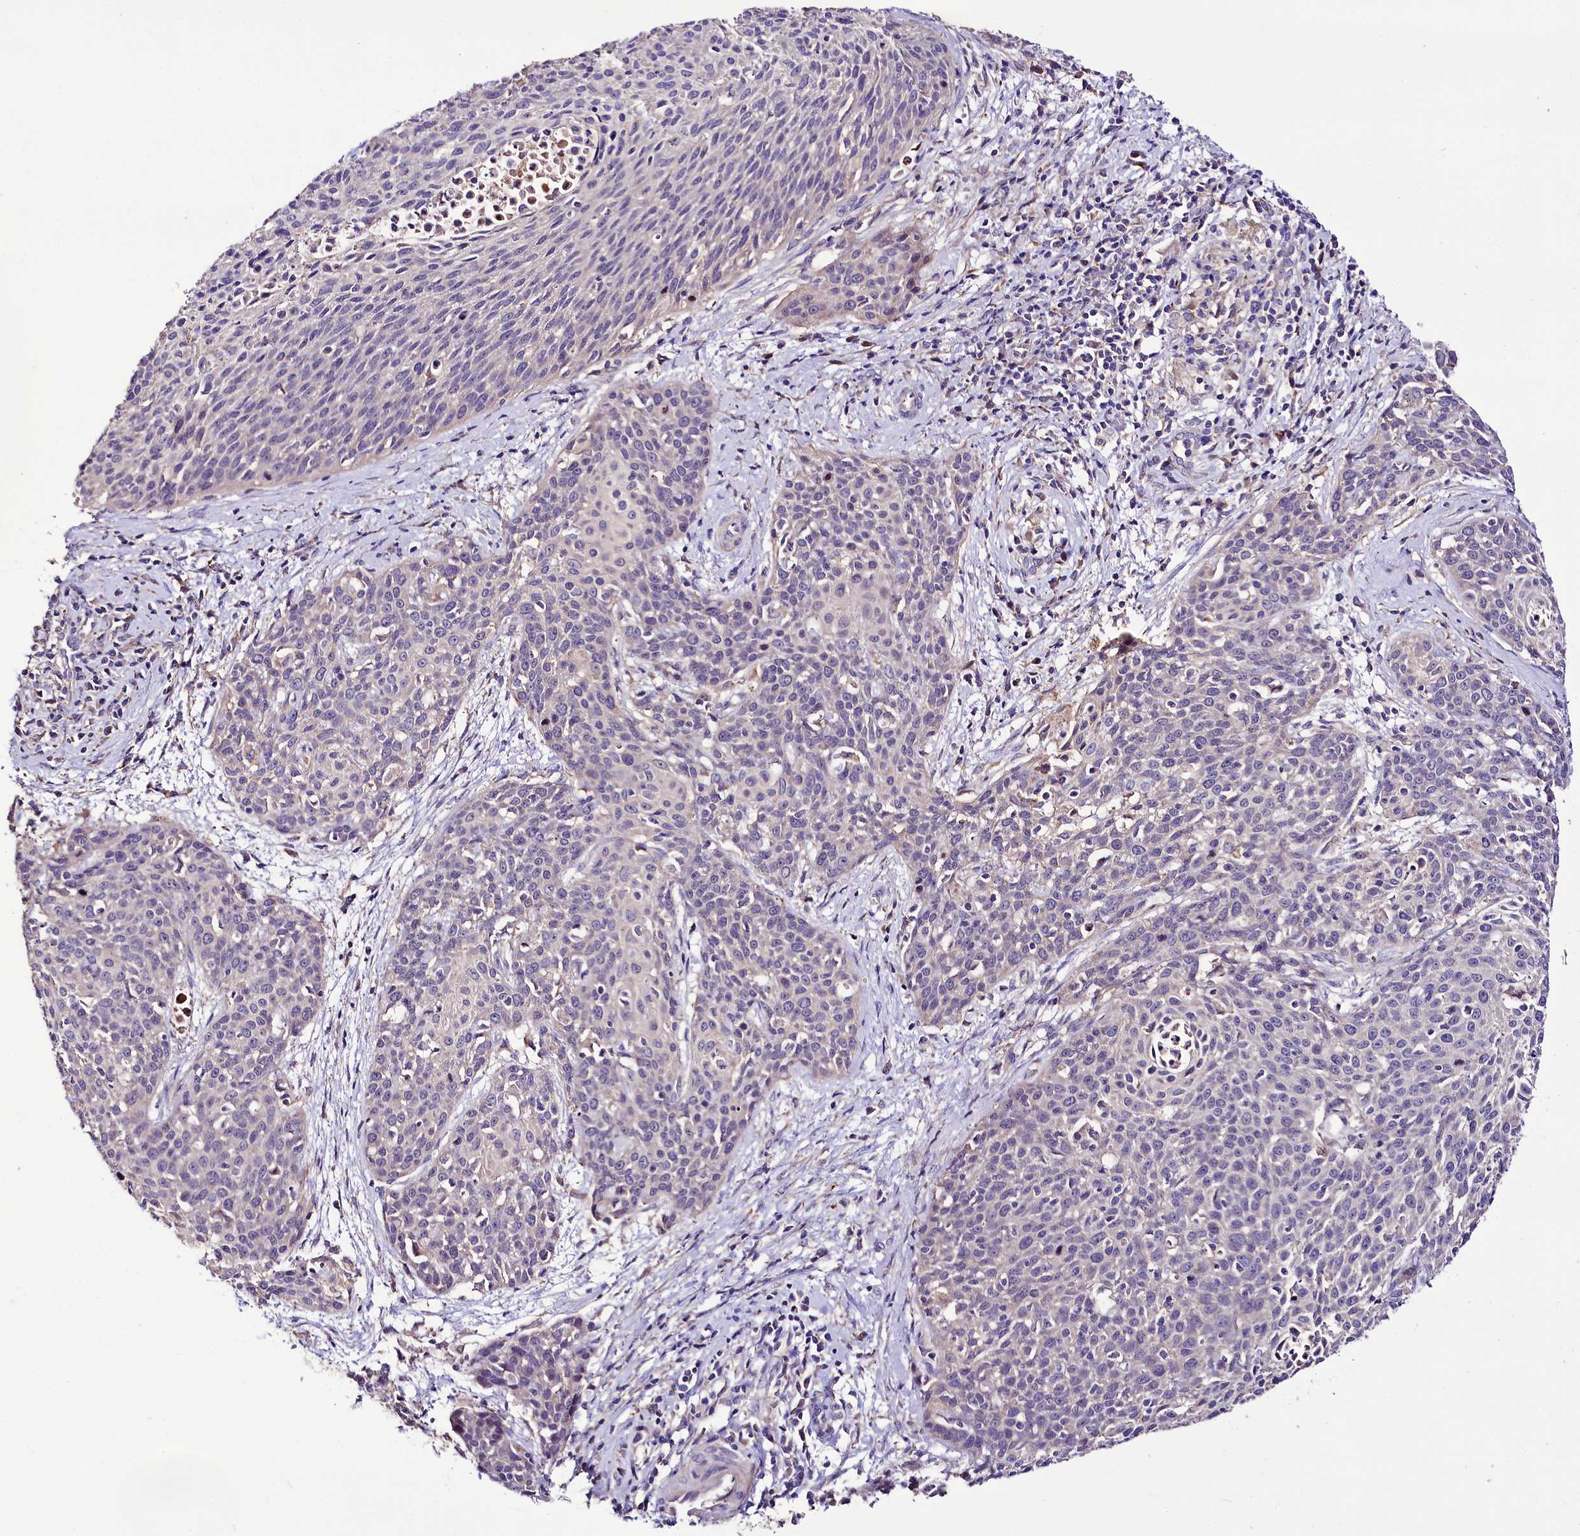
{"staining": {"intensity": "negative", "quantity": "none", "location": "none"}, "tissue": "cervical cancer", "cell_type": "Tumor cells", "image_type": "cancer", "snomed": [{"axis": "morphology", "description": "Squamous cell carcinoma, NOS"}, {"axis": "topography", "description": "Cervix"}], "caption": "High power microscopy image of an IHC histopathology image of cervical squamous cell carcinoma, revealing no significant expression in tumor cells. Nuclei are stained in blue.", "gene": "PPP1R32", "patient": {"sex": "female", "age": 38}}